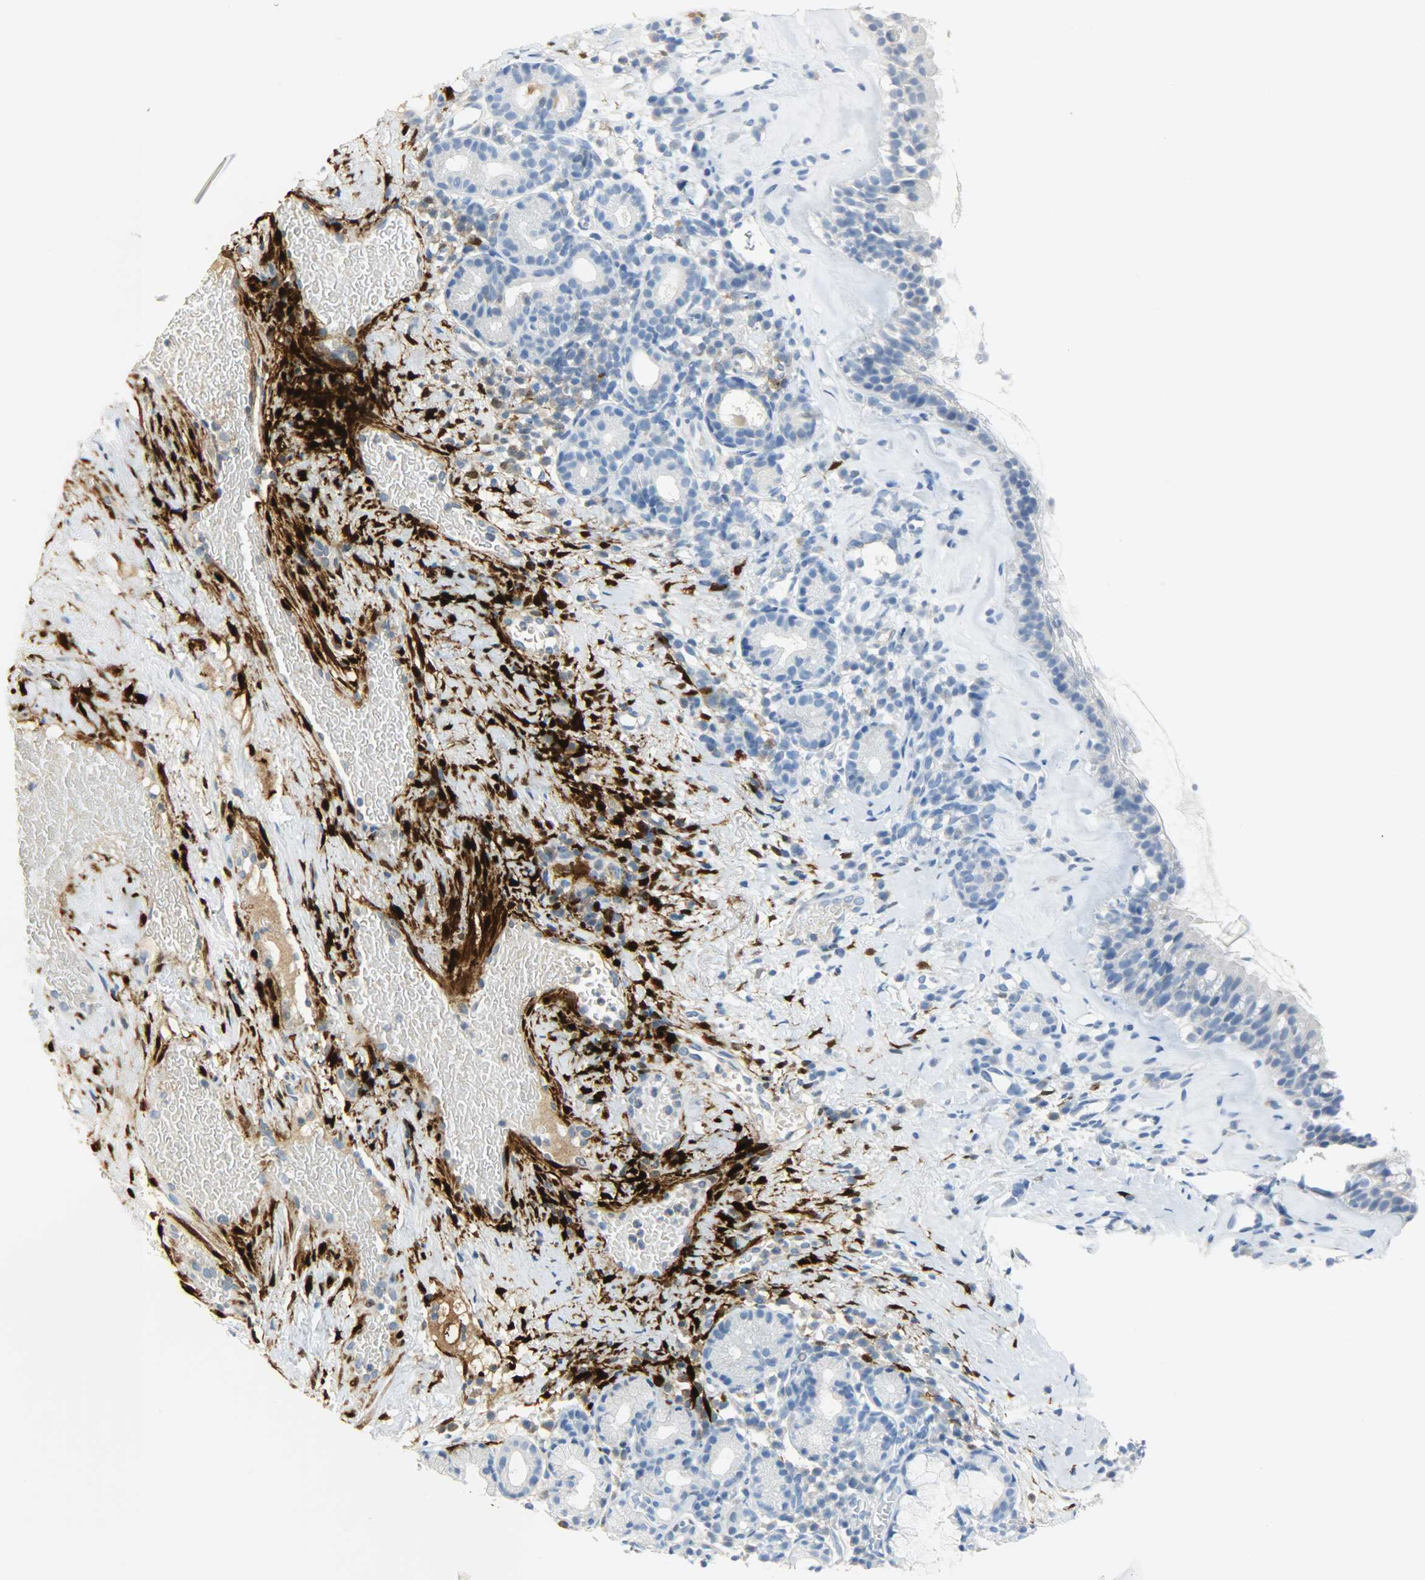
{"staining": {"intensity": "negative", "quantity": "none", "location": "none"}, "tissue": "nasopharynx", "cell_type": "Respiratory epithelial cells", "image_type": "normal", "snomed": [{"axis": "morphology", "description": "Normal tissue, NOS"}, {"axis": "morphology", "description": "Inflammation, NOS"}, {"axis": "topography", "description": "Nasopharynx"}], "caption": "Unremarkable nasopharynx was stained to show a protein in brown. There is no significant positivity in respiratory epithelial cells. (DAB (3,3'-diaminobenzidine) immunohistochemistry (IHC), high magnification).", "gene": "CA3", "patient": {"sex": "female", "age": 55}}